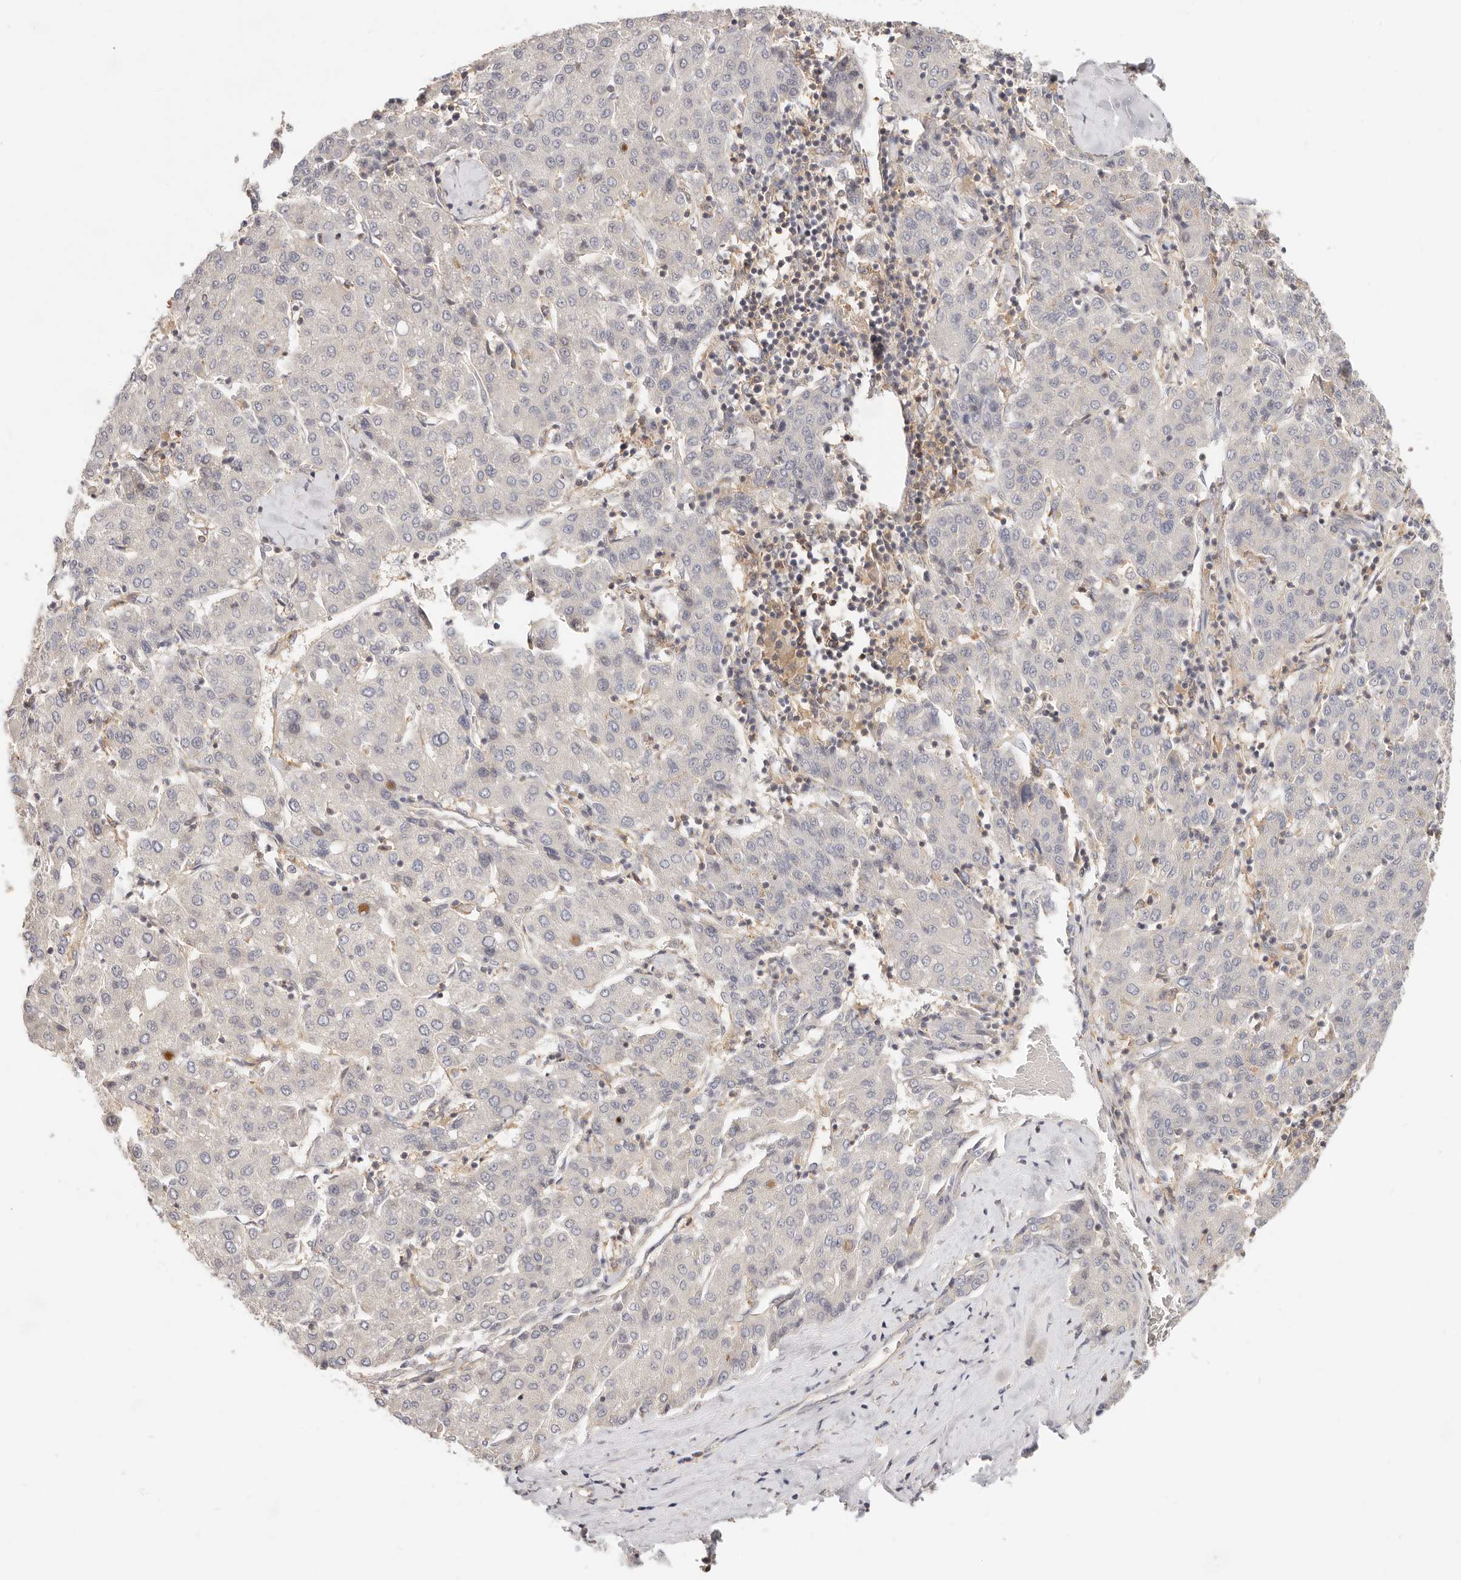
{"staining": {"intensity": "negative", "quantity": "none", "location": "none"}, "tissue": "liver cancer", "cell_type": "Tumor cells", "image_type": "cancer", "snomed": [{"axis": "morphology", "description": "Carcinoma, Hepatocellular, NOS"}, {"axis": "topography", "description": "Liver"}], "caption": "High magnification brightfield microscopy of hepatocellular carcinoma (liver) stained with DAB (3,3'-diaminobenzidine) (brown) and counterstained with hematoxylin (blue): tumor cells show no significant staining.", "gene": "DTNBP1", "patient": {"sex": "male", "age": 65}}